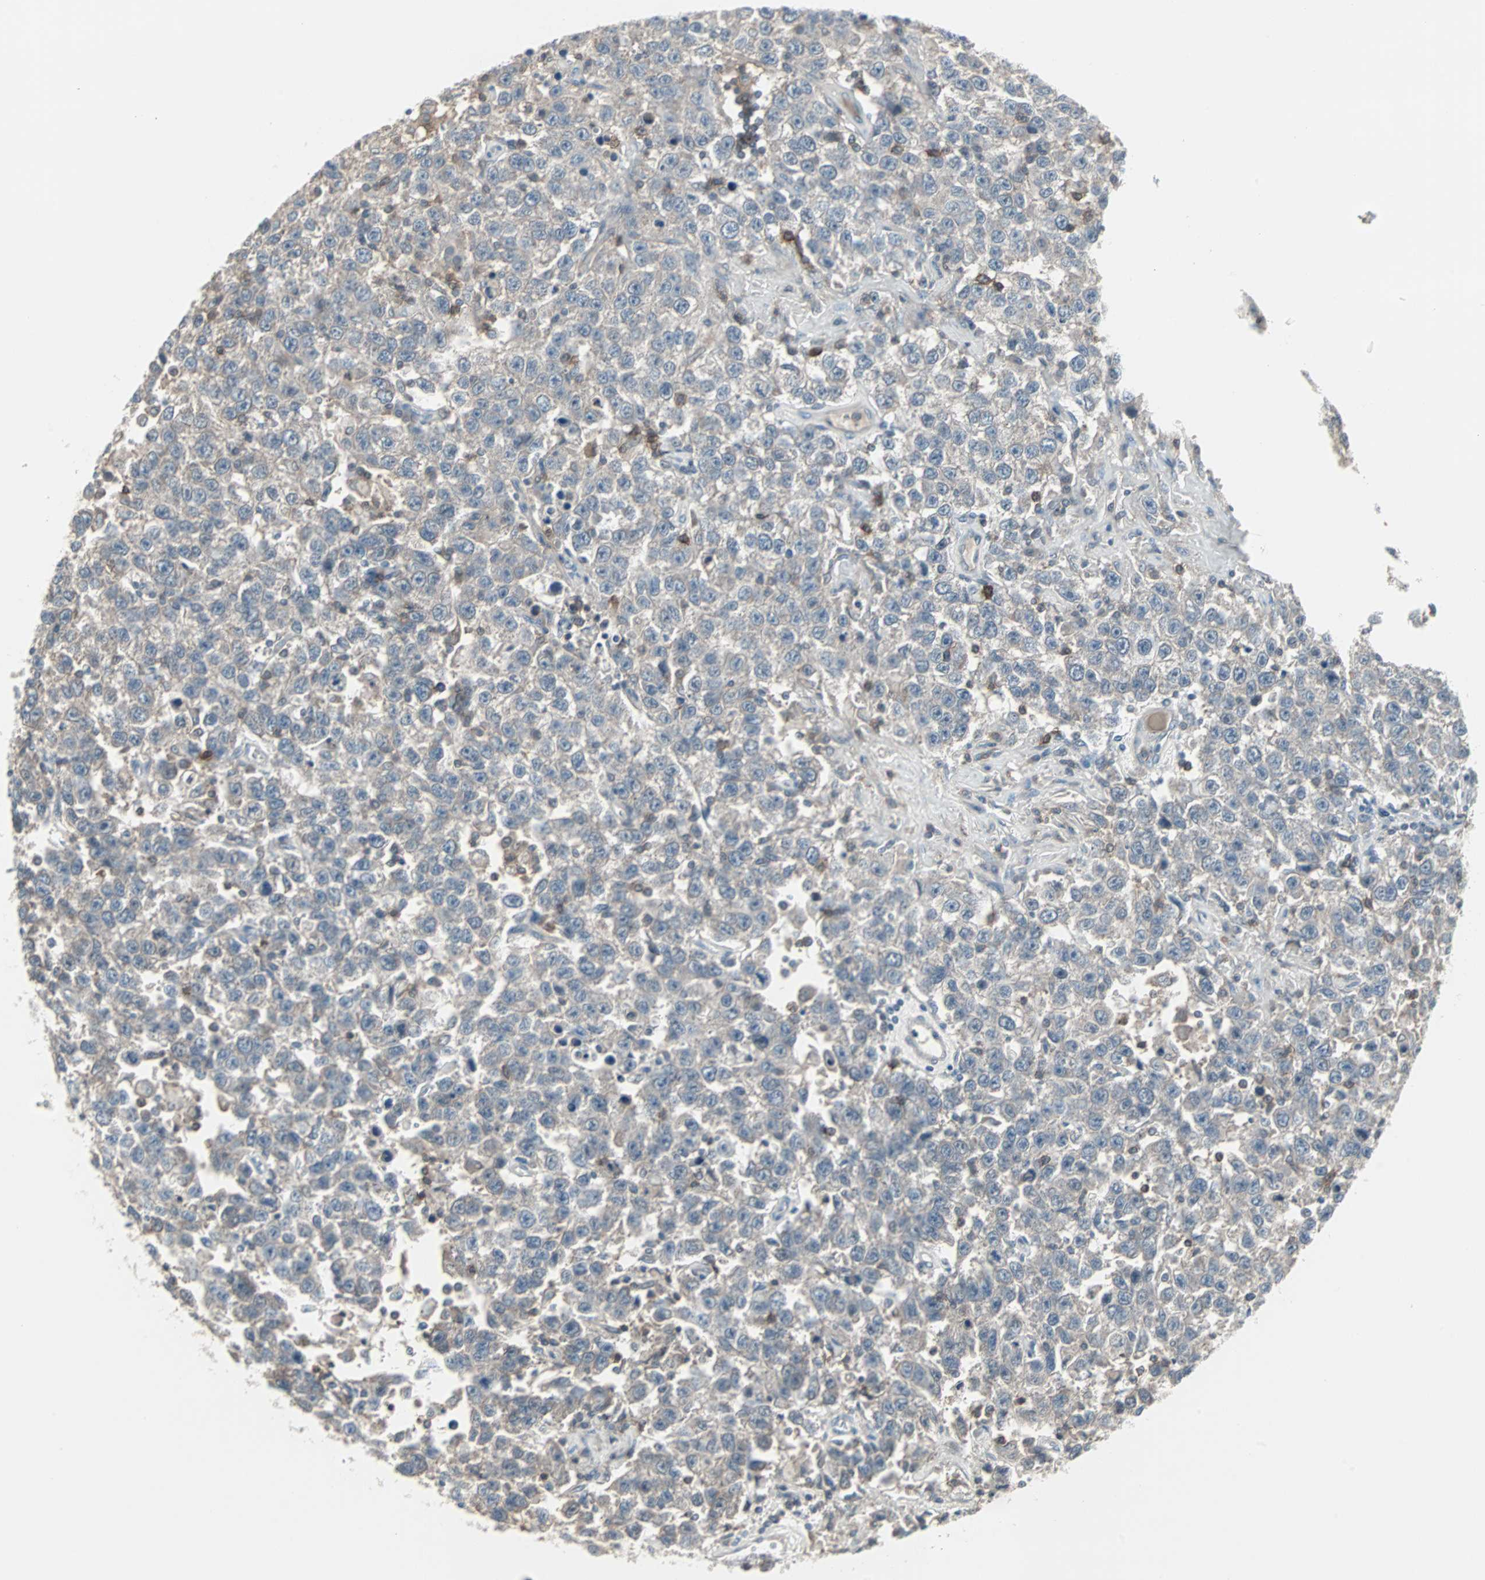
{"staining": {"intensity": "weak", "quantity": "<25%", "location": "cytoplasmic/membranous"}, "tissue": "testis cancer", "cell_type": "Tumor cells", "image_type": "cancer", "snomed": [{"axis": "morphology", "description": "Seminoma, NOS"}, {"axis": "topography", "description": "Testis"}], "caption": "This photomicrograph is of testis seminoma stained with immunohistochemistry to label a protein in brown with the nuclei are counter-stained blue. There is no expression in tumor cells.", "gene": "ZSCAN32", "patient": {"sex": "male", "age": 41}}